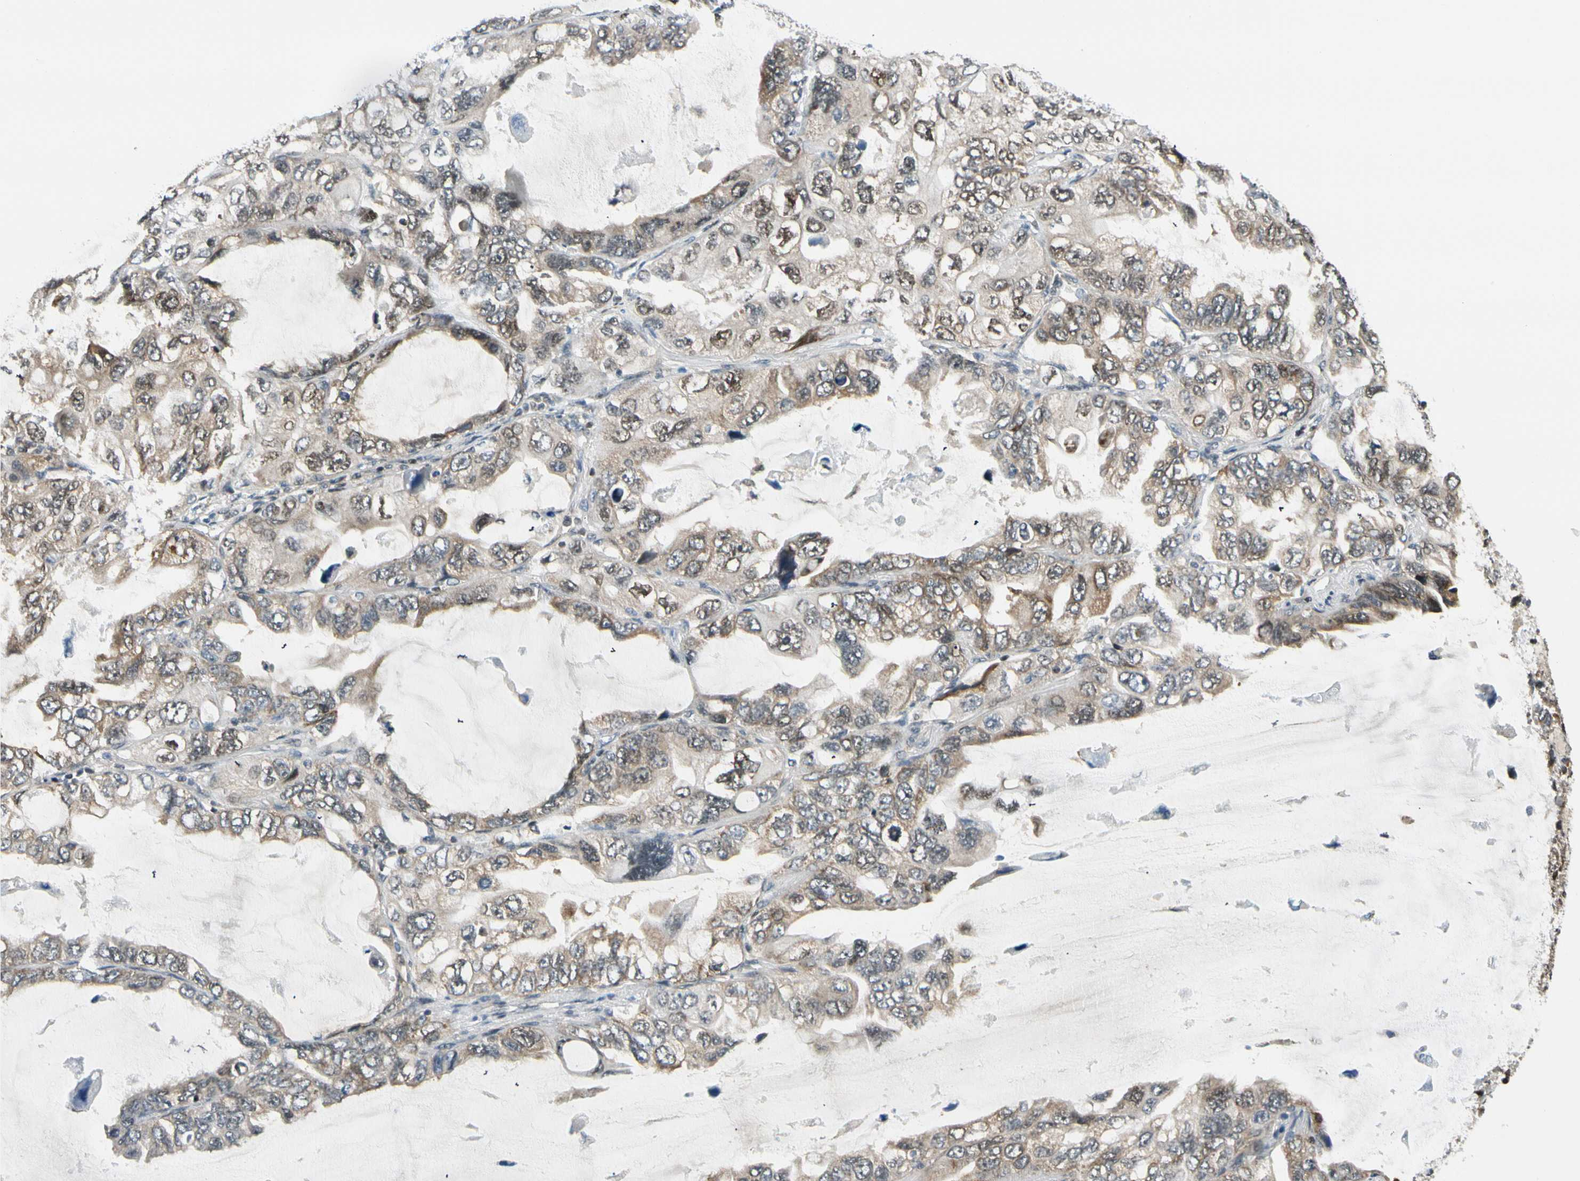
{"staining": {"intensity": "moderate", "quantity": ">75%", "location": "cytoplasmic/membranous"}, "tissue": "lung cancer", "cell_type": "Tumor cells", "image_type": "cancer", "snomed": [{"axis": "morphology", "description": "Squamous cell carcinoma, NOS"}, {"axis": "topography", "description": "Lung"}], "caption": "Lung cancer (squamous cell carcinoma) tissue shows moderate cytoplasmic/membranous expression in about >75% of tumor cells, visualized by immunohistochemistry.", "gene": "DAXX", "patient": {"sex": "female", "age": 73}}